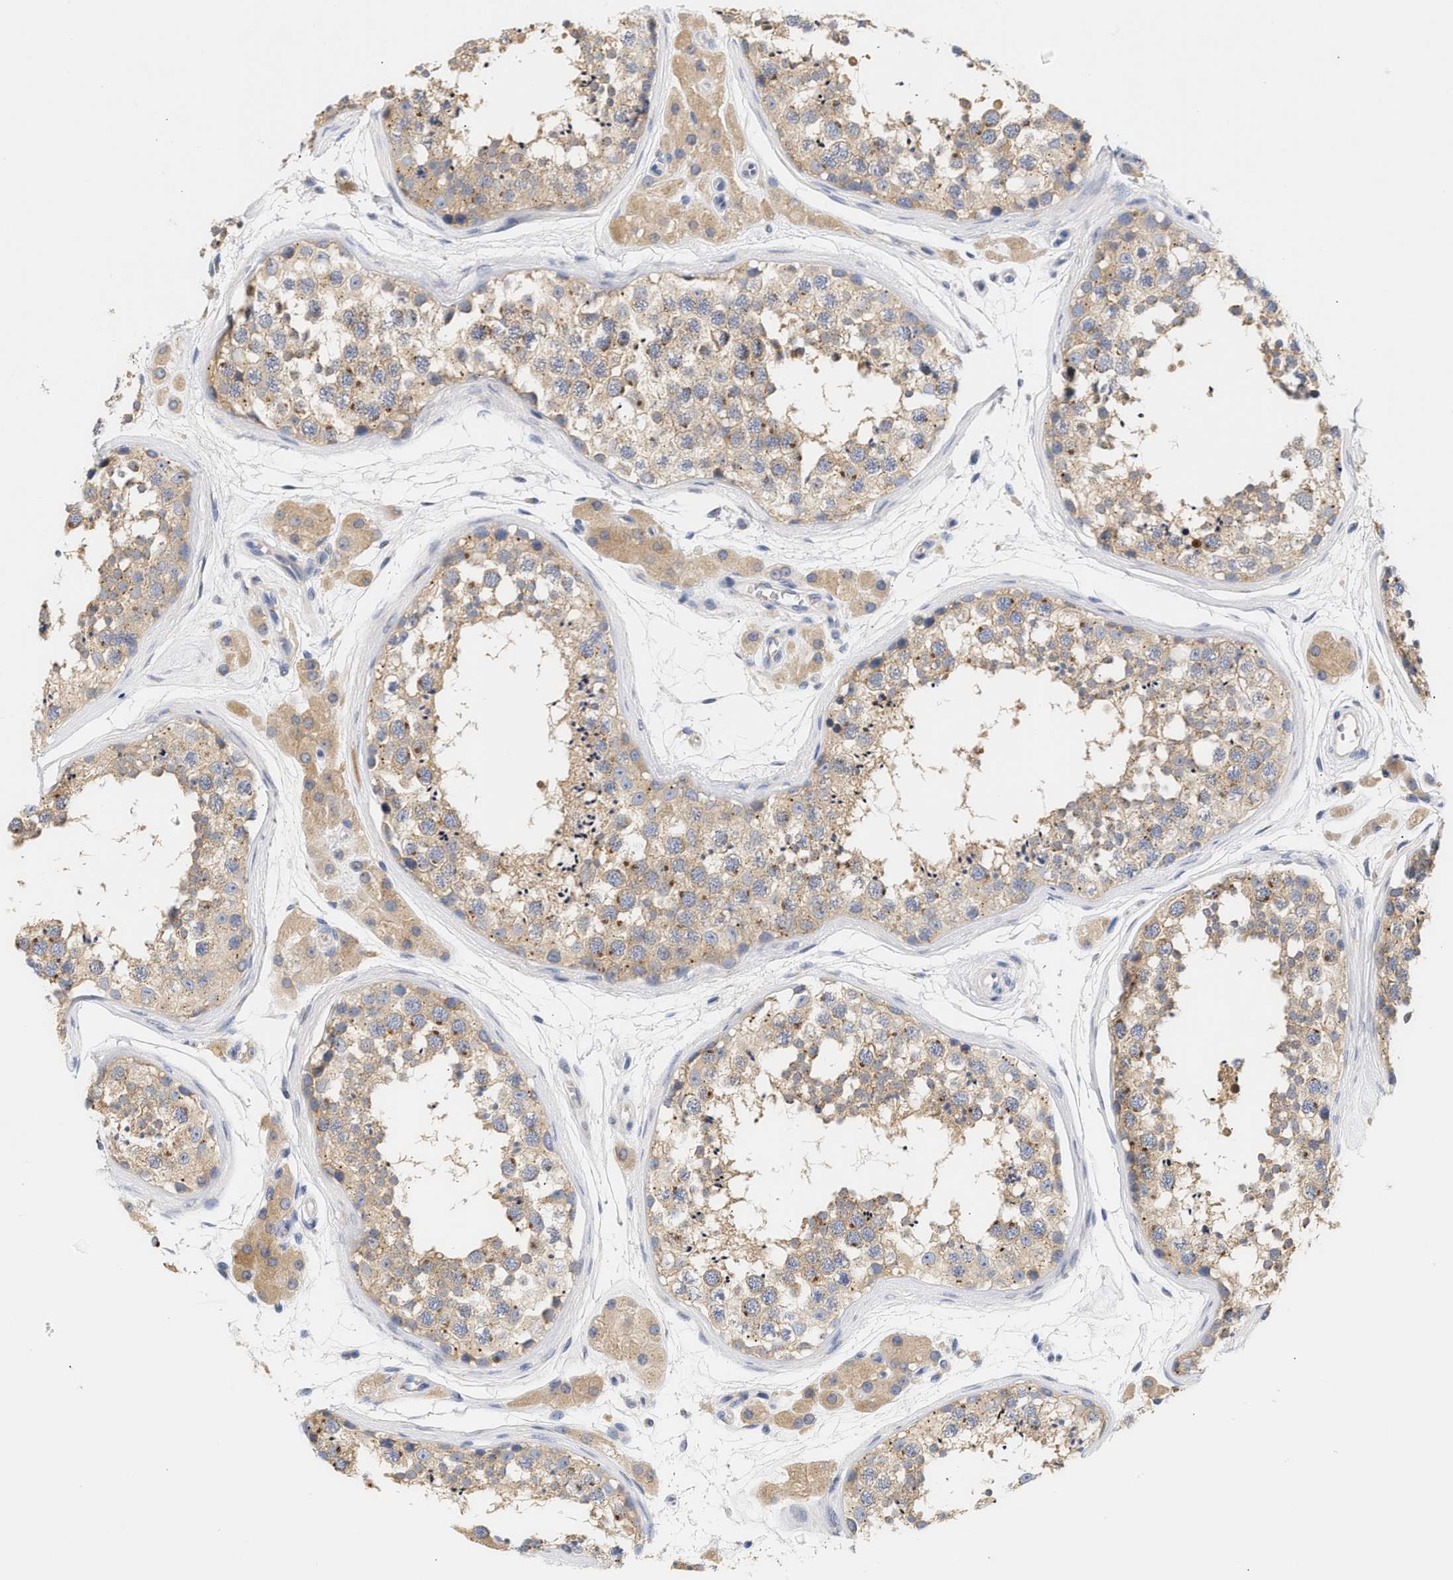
{"staining": {"intensity": "weak", "quantity": ">75%", "location": "cytoplasmic/membranous"}, "tissue": "testis", "cell_type": "Cells in seminiferous ducts", "image_type": "normal", "snomed": [{"axis": "morphology", "description": "Normal tissue, NOS"}, {"axis": "topography", "description": "Testis"}], "caption": "A low amount of weak cytoplasmic/membranous expression is appreciated in about >75% of cells in seminiferous ducts in unremarkable testis. The staining was performed using DAB to visualize the protein expression in brown, while the nuclei were stained in blue with hematoxylin (Magnification: 20x).", "gene": "TRIM50", "patient": {"sex": "male", "age": 56}}